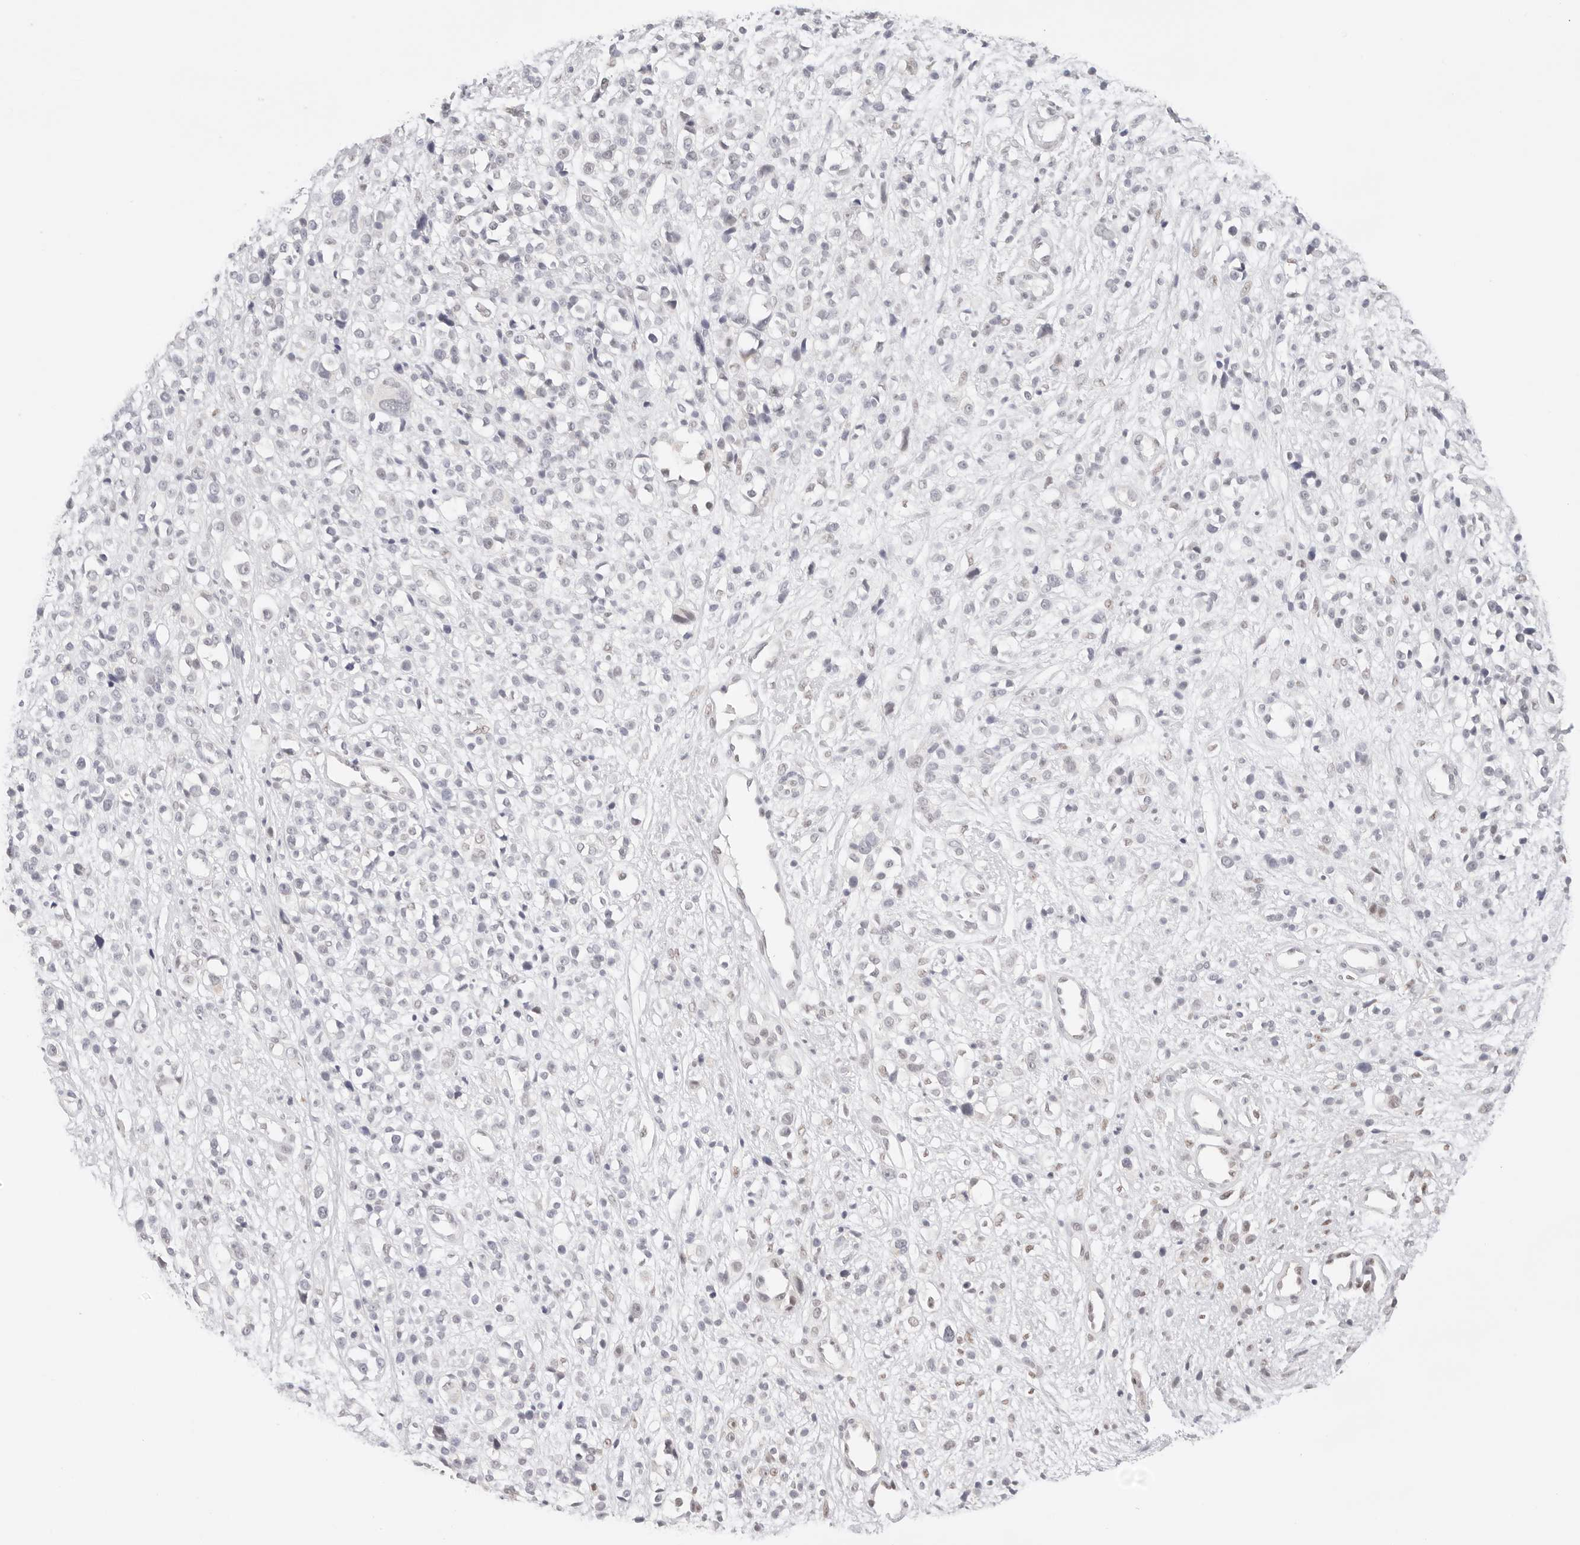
{"staining": {"intensity": "negative", "quantity": "none", "location": "none"}, "tissue": "melanoma", "cell_type": "Tumor cells", "image_type": "cancer", "snomed": [{"axis": "morphology", "description": "Malignant melanoma, NOS"}, {"axis": "topography", "description": "Skin"}], "caption": "DAB immunohistochemical staining of human malignant melanoma demonstrates no significant expression in tumor cells. The staining was performed using DAB (3,3'-diaminobenzidine) to visualize the protein expression in brown, while the nuclei were stained in blue with hematoxylin (Magnification: 20x).", "gene": "GTF2E2", "patient": {"sex": "female", "age": 55}}